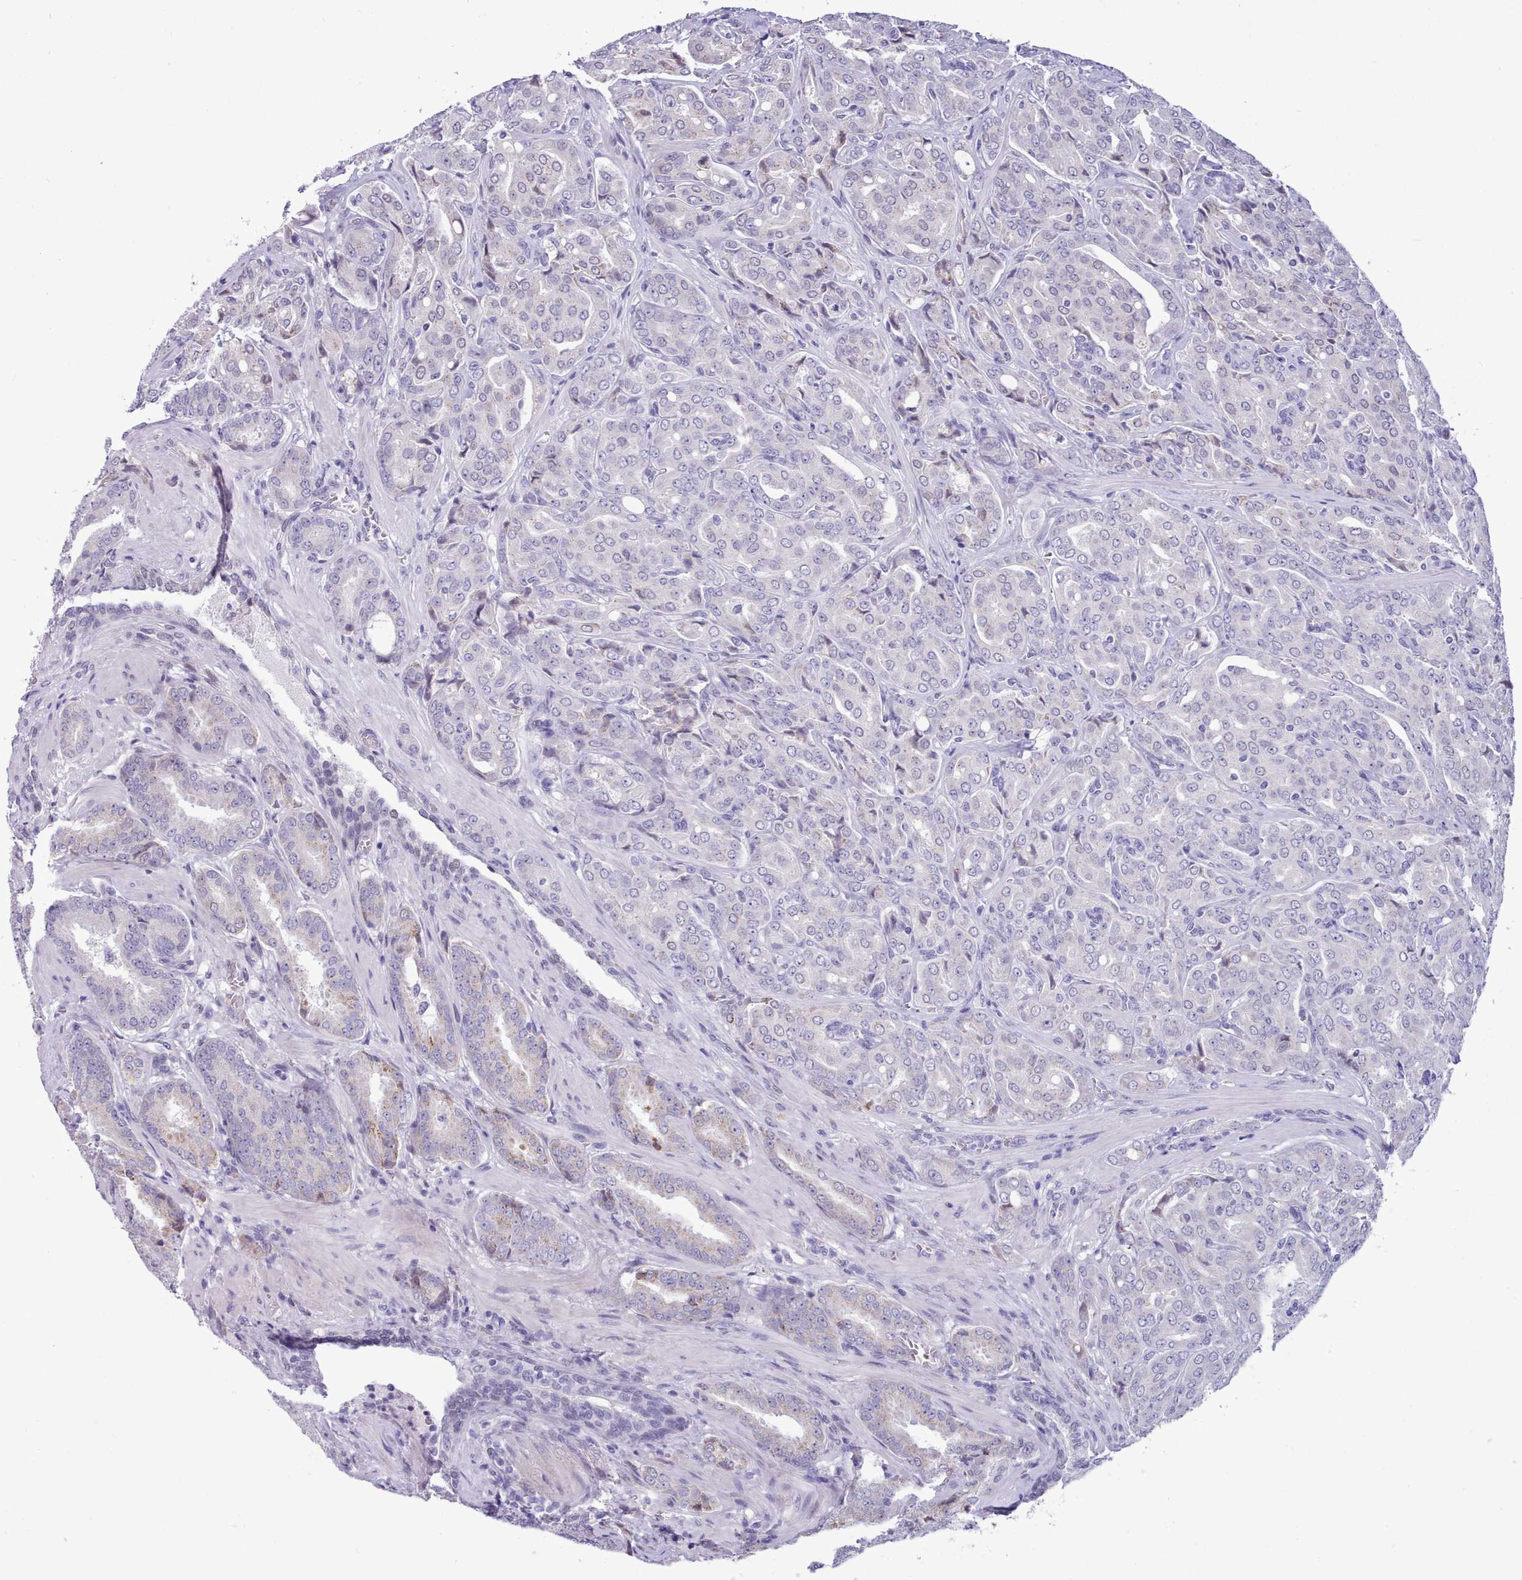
{"staining": {"intensity": "negative", "quantity": "none", "location": "none"}, "tissue": "prostate cancer", "cell_type": "Tumor cells", "image_type": "cancer", "snomed": [{"axis": "morphology", "description": "Adenocarcinoma, High grade"}, {"axis": "topography", "description": "Prostate"}], "caption": "The photomicrograph demonstrates no staining of tumor cells in prostate cancer.", "gene": "TMEM253", "patient": {"sex": "male", "age": 68}}